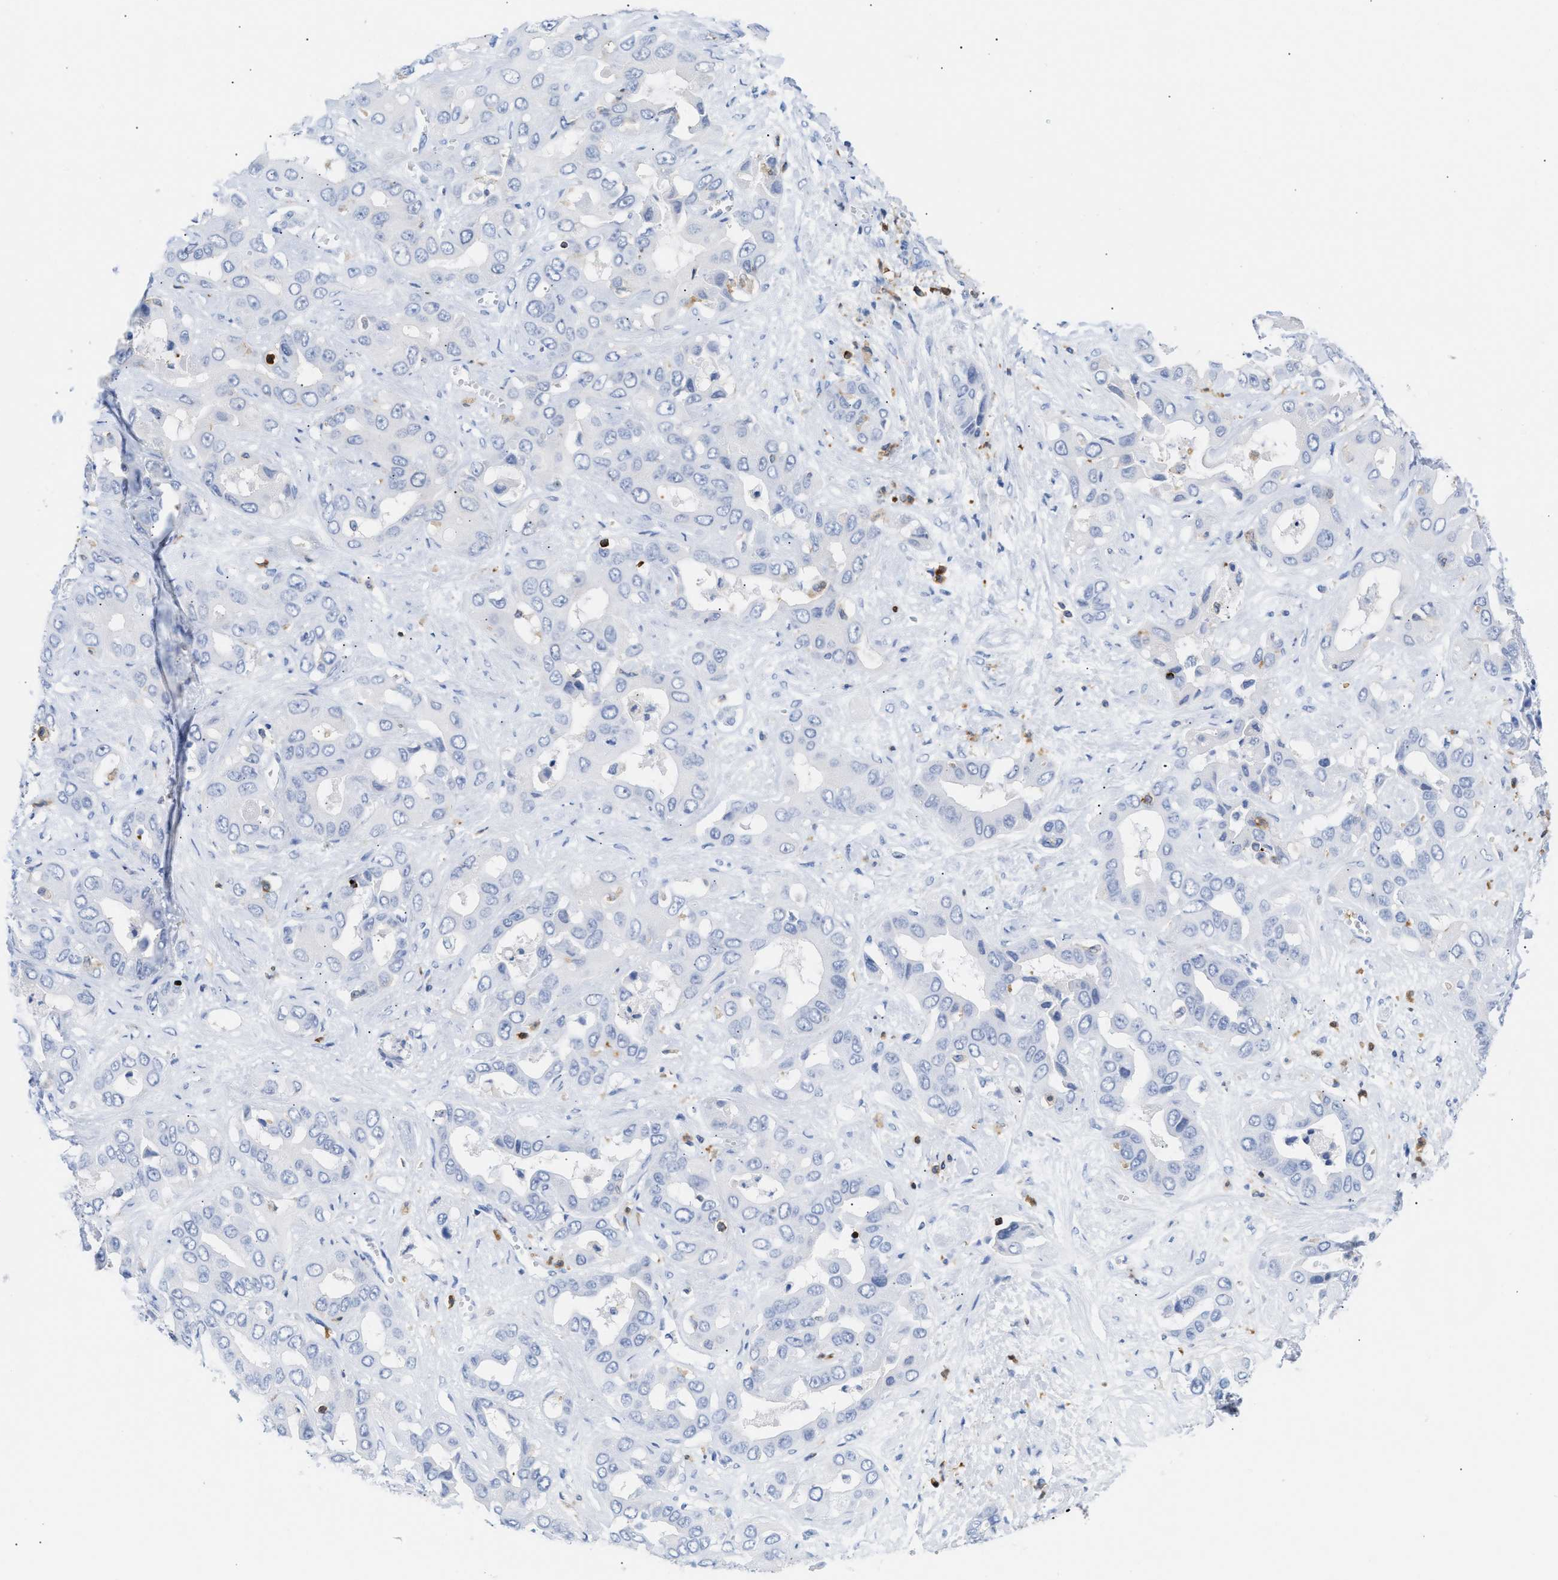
{"staining": {"intensity": "negative", "quantity": "none", "location": "none"}, "tissue": "liver cancer", "cell_type": "Tumor cells", "image_type": "cancer", "snomed": [{"axis": "morphology", "description": "Cholangiocarcinoma"}, {"axis": "topography", "description": "Liver"}], "caption": "This is a image of immunohistochemistry staining of liver cholangiocarcinoma, which shows no positivity in tumor cells. The staining is performed using DAB brown chromogen with nuclei counter-stained in using hematoxylin.", "gene": "LCP1", "patient": {"sex": "female", "age": 52}}